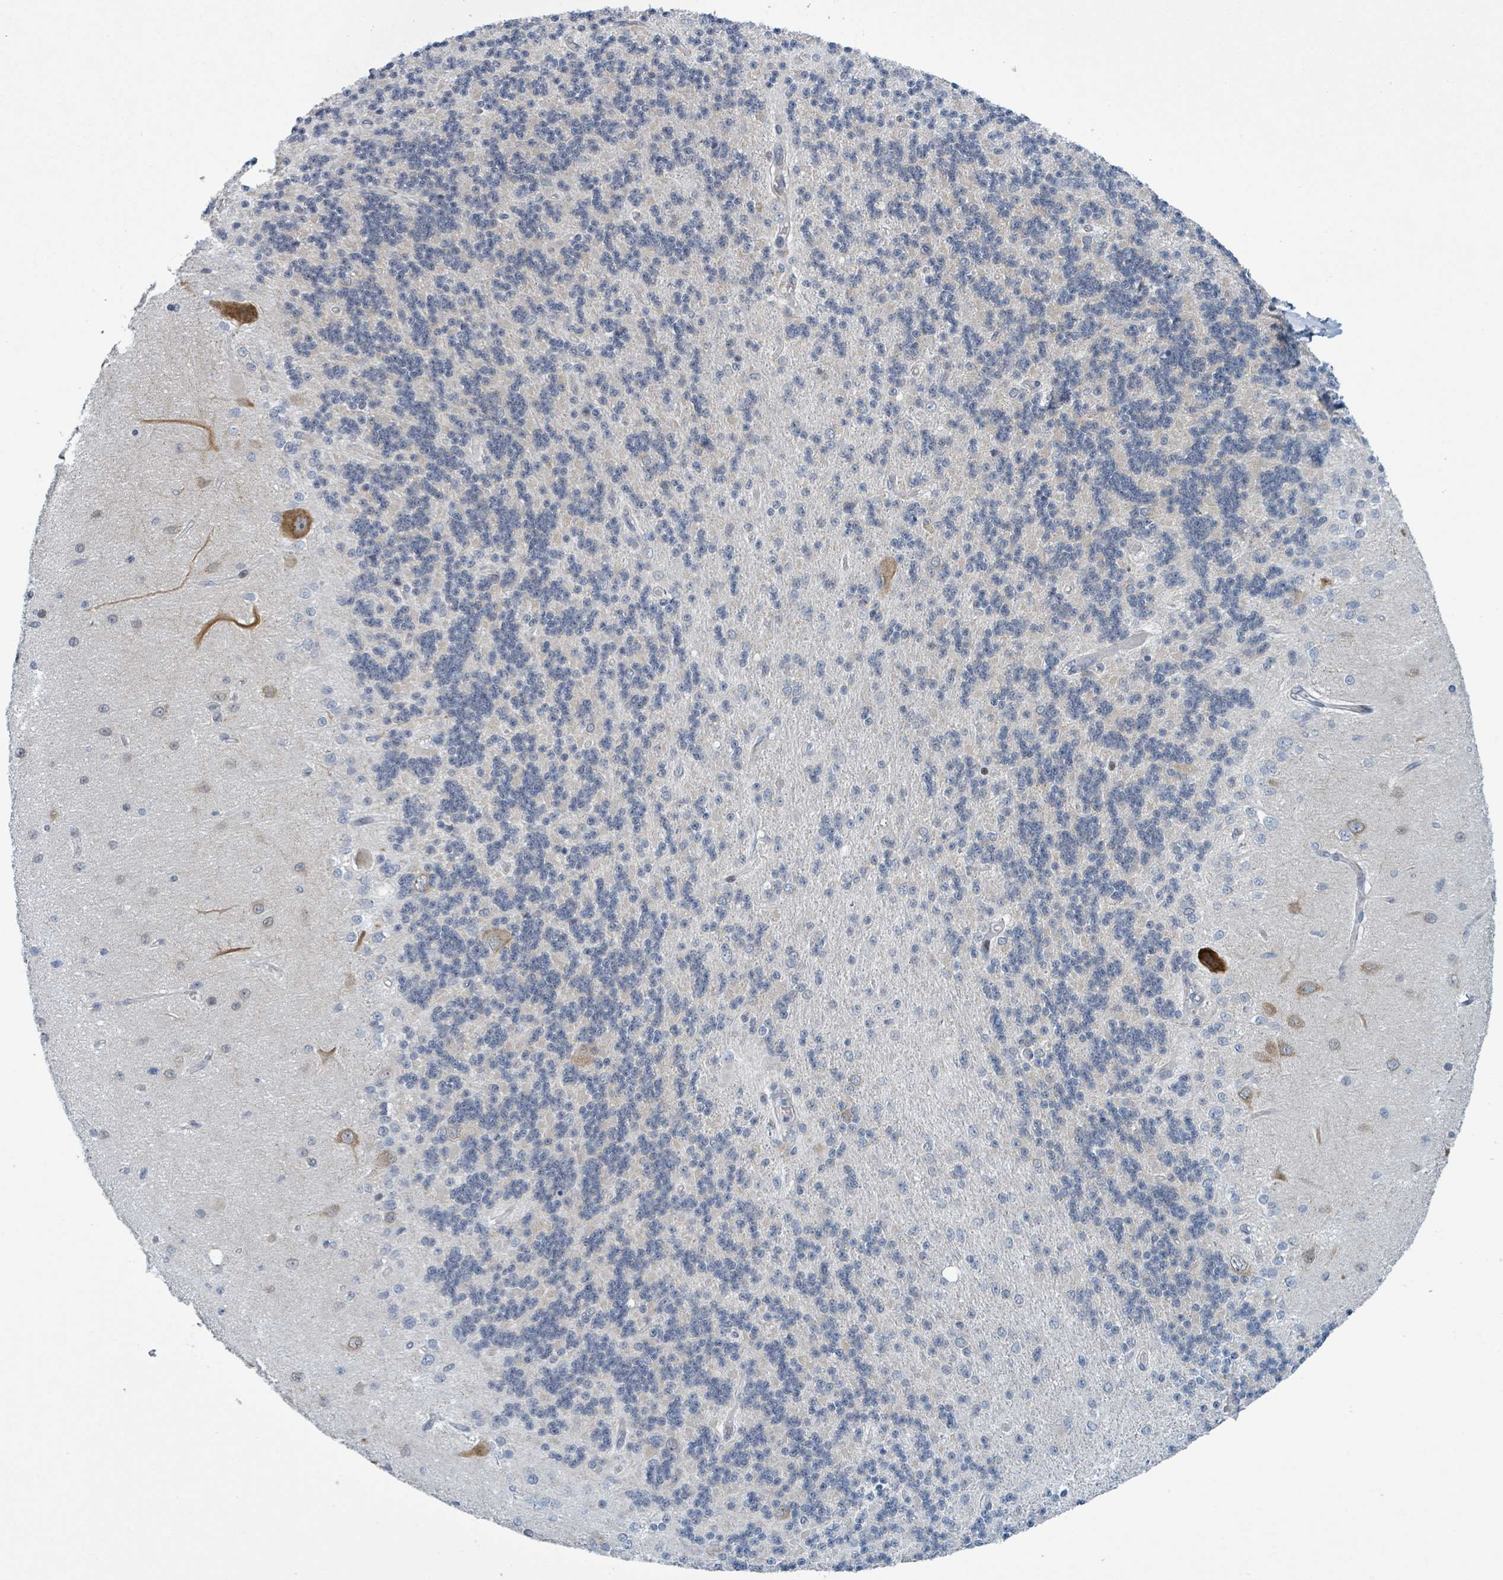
{"staining": {"intensity": "negative", "quantity": "none", "location": "none"}, "tissue": "cerebellum", "cell_type": "Cells in granular layer", "image_type": "normal", "snomed": [{"axis": "morphology", "description": "Normal tissue, NOS"}, {"axis": "topography", "description": "Cerebellum"}], "caption": "The histopathology image reveals no significant staining in cells in granular layer of cerebellum.", "gene": "RPL32", "patient": {"sex": "female", "age": 29}}